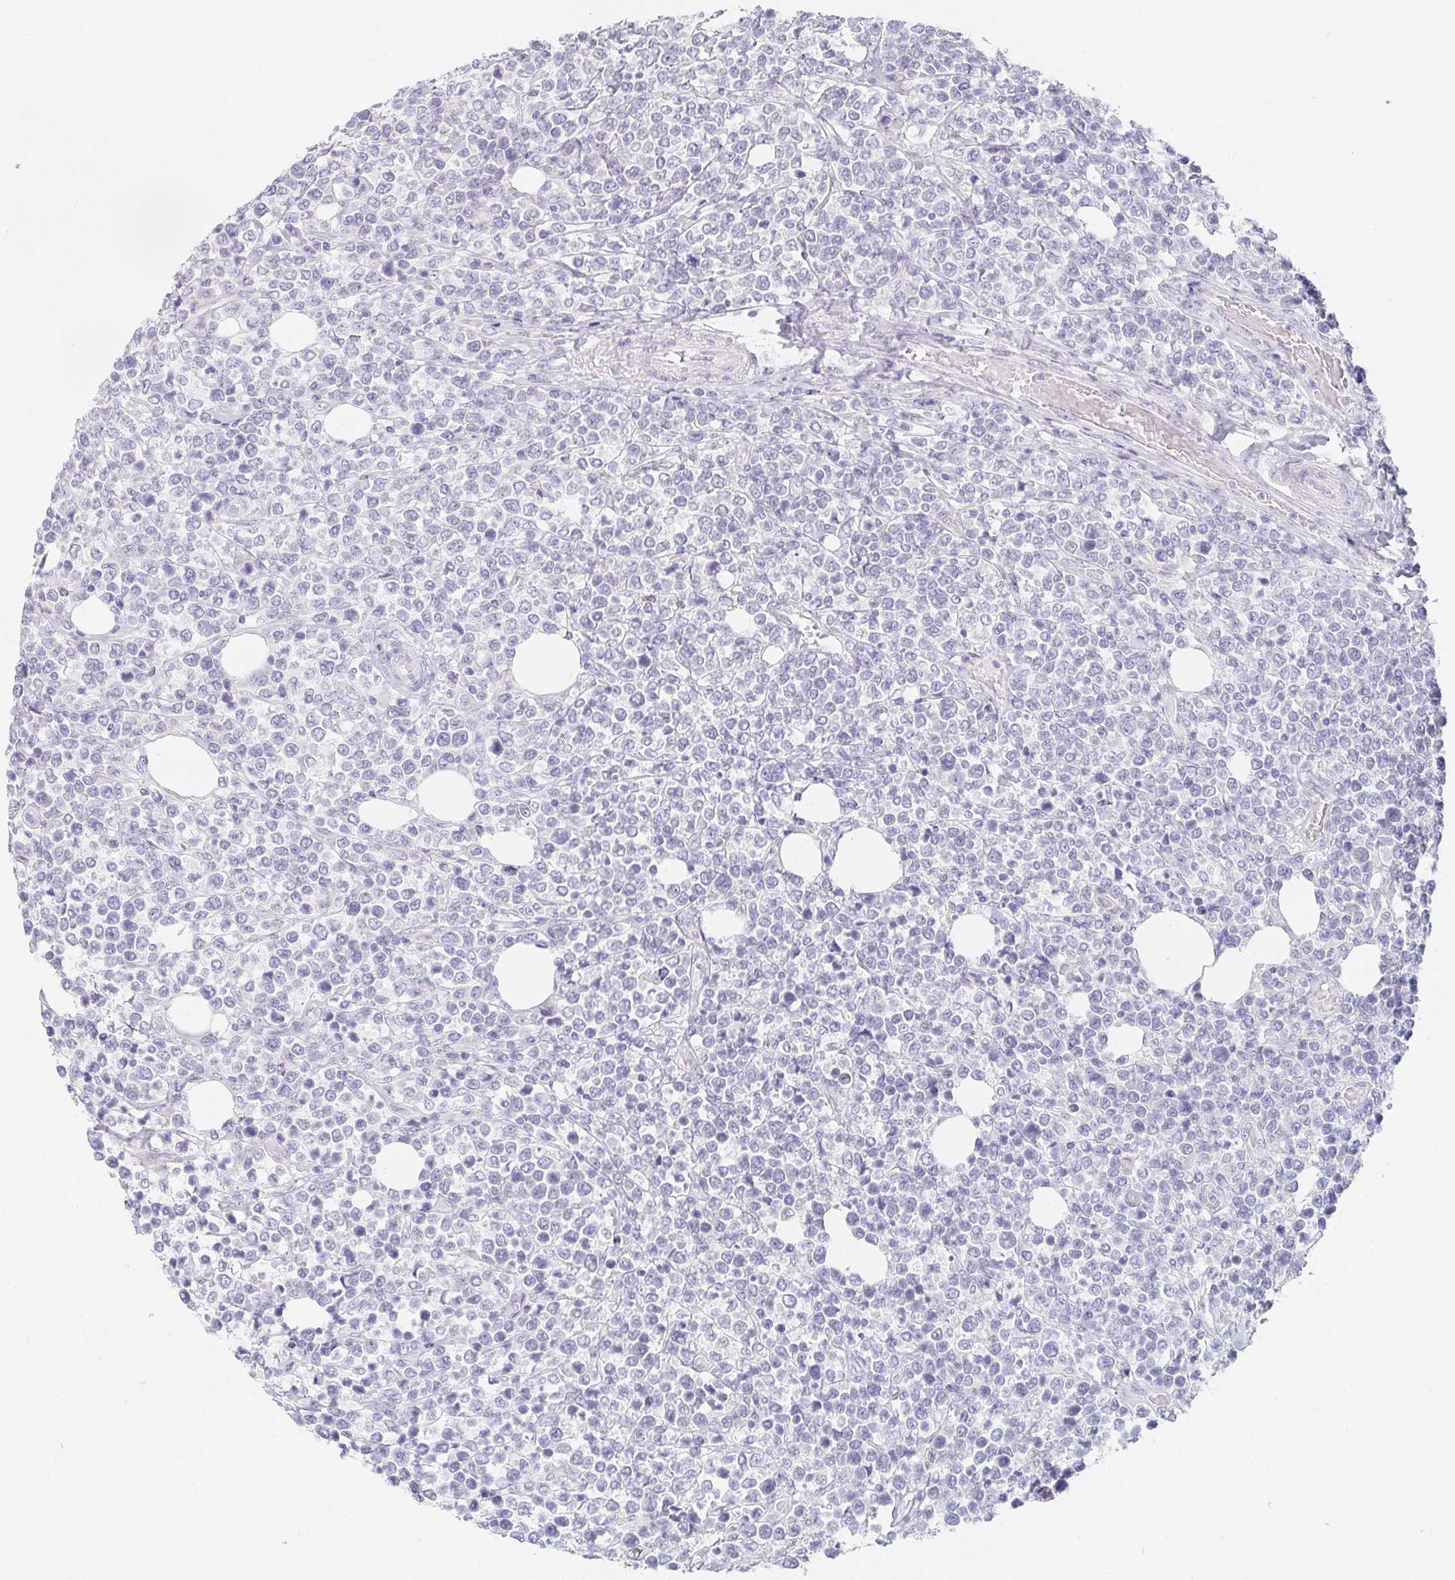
{"staining": {"intensity": "negative", "quantity": "none", "location": "none"}, "tissue": "lymphoma", "cell_type": "Tumor cells", "image_type": "cancer", "snomed": [{"axis": "morphology", "description": "Malignant lymphoma, non-Hodgkin's type, High grade"}, {"axis": "topography", "description": "Soft tissue"}], "caption": "Tumor cells are negative for protein expression in human lymphoma.", "gene": "GLIPR1L1", "patient": {"sex": "female", "age": 56}}